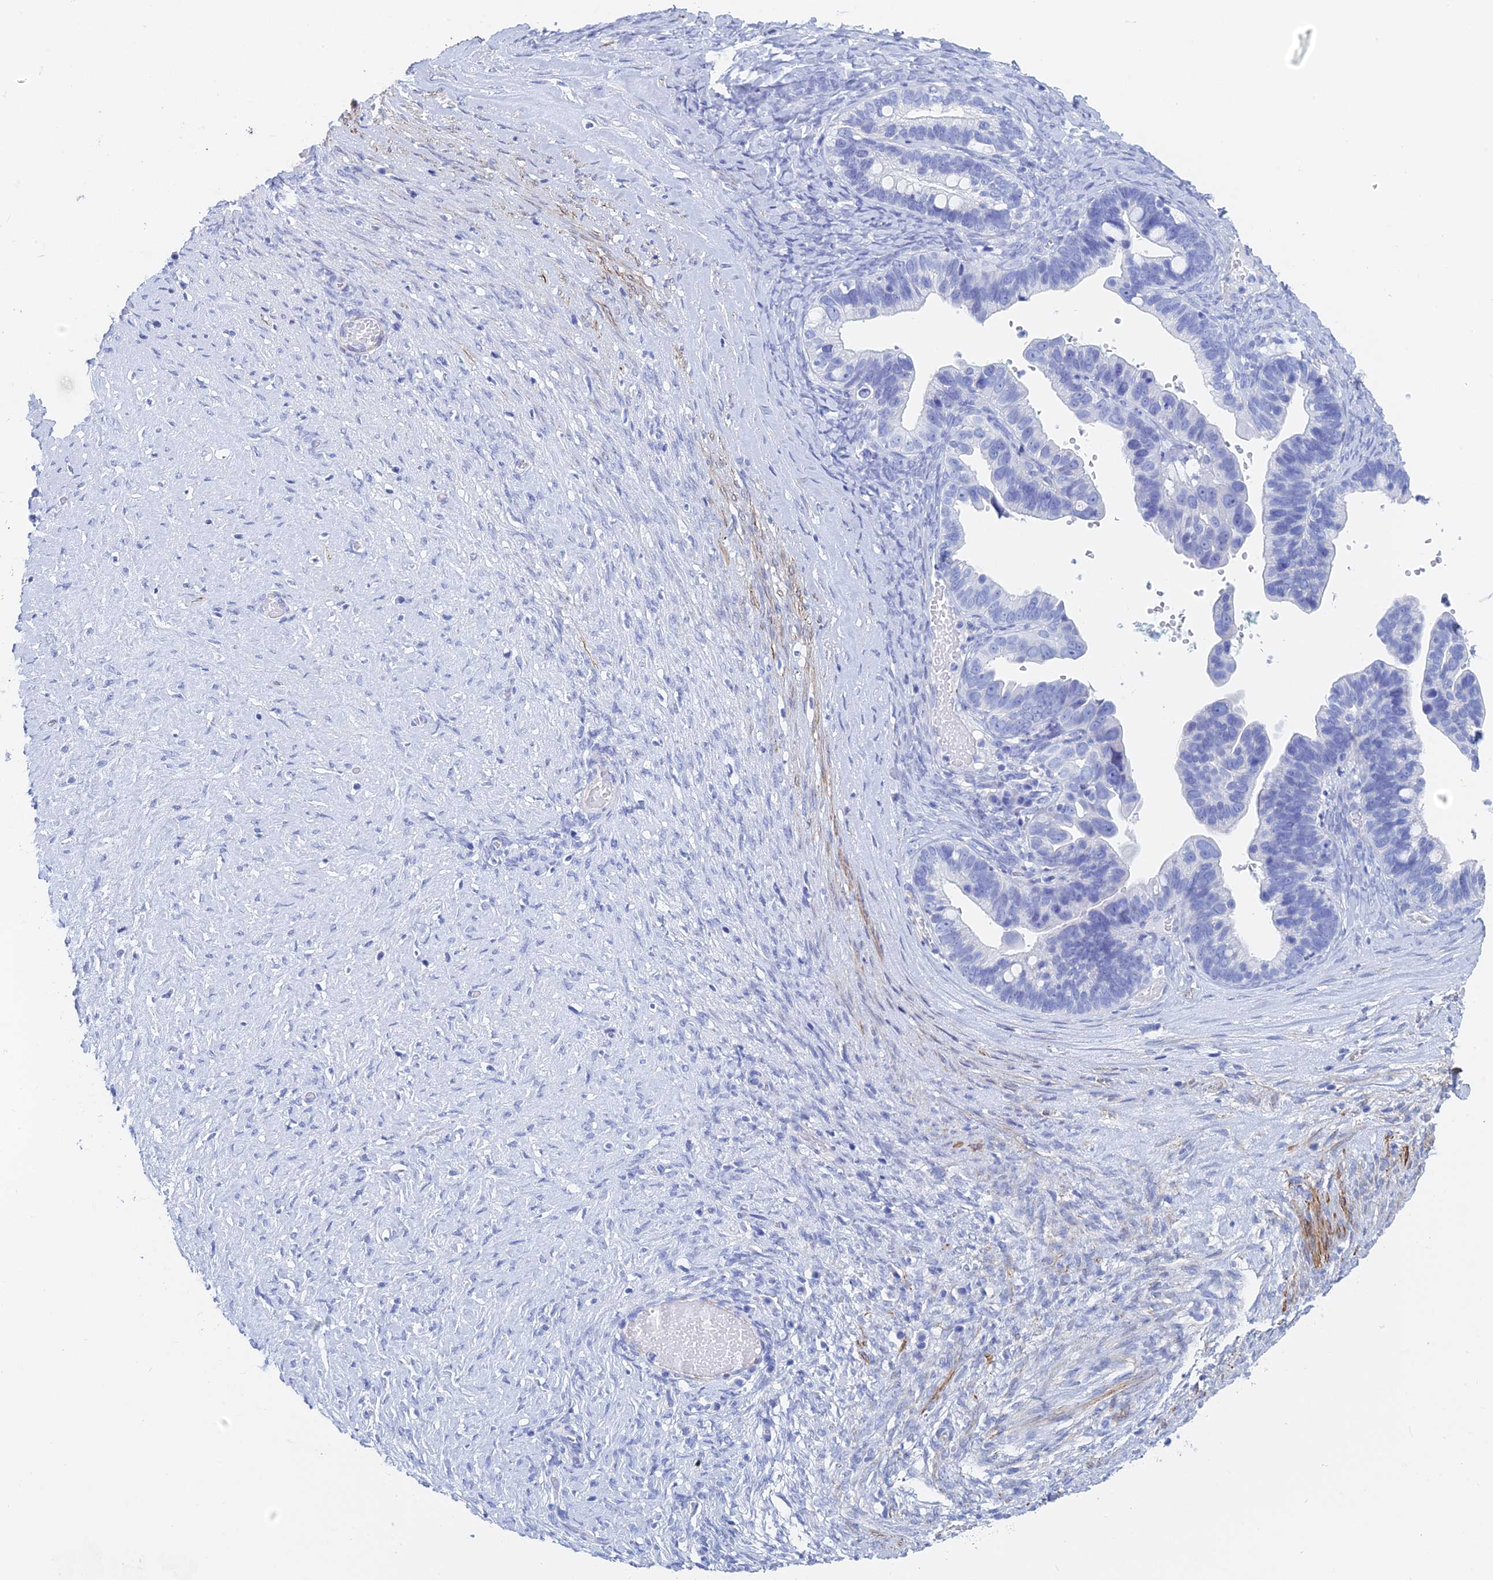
{"staining": {"intensity": "negative", "quantity": "none", "location": "none"}, "tissue": "ovarian cancer", "cell_type": "Tumor cells", "image_type": "cancer", "snomed": [{"axis": "morphology", "description": "Cystadenocarcinoma, serous, NOS"}, {"axis": "topography", "description": "Ovary"}], "caption": "Tumor cells are negative for protein expression in human ovarian cancer (serous cystadenocarcinoma). The staining is performed using DAB (3,3'-diaminobenzidine) brown chromogen with nuclei counter-stained in using hematoxylin.", "gene": "KCNK18", "patient": {"sex": "female", "age": 56}}